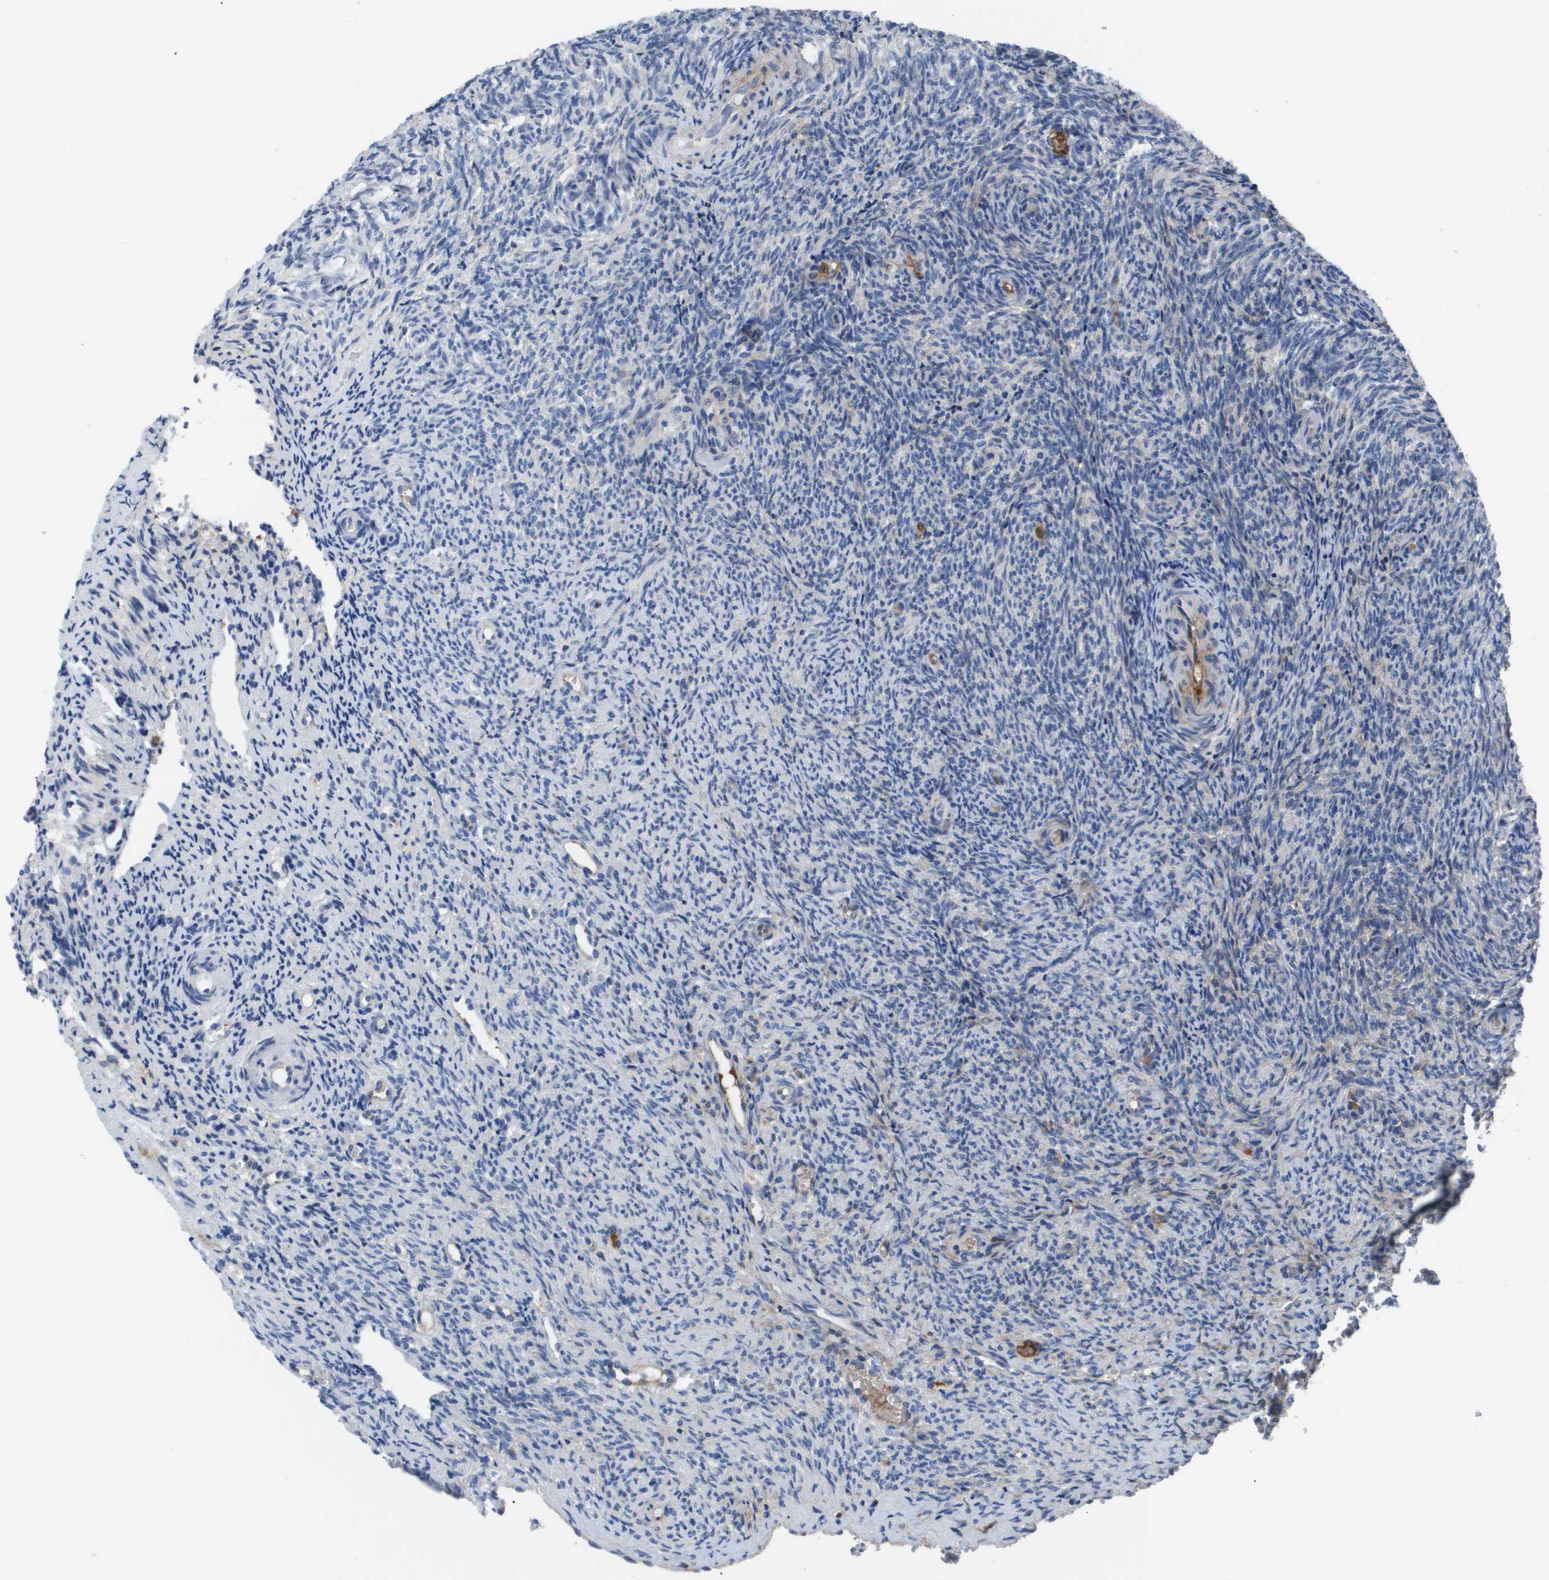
{"staining": {"intensity": "negative", "quantity": "none", "location": "none"}, "tissue": "ovary", "cell_type": "Follicle cells", "image_type": "normal", "snomed": [{"axis": "morphology", "description": "Normal tissue, NOS"}, {"axis": "topography", "description": "Ovary"}], "caption": "There is no significant expression in follicle cells of ovary. (Stains: DAB IHC with hematoxylin counter stain, Microscopy: brightfield microscopy at high magnification).", "gene": "SERPINA6", "patient": {"sex": "female", "age": 41}}